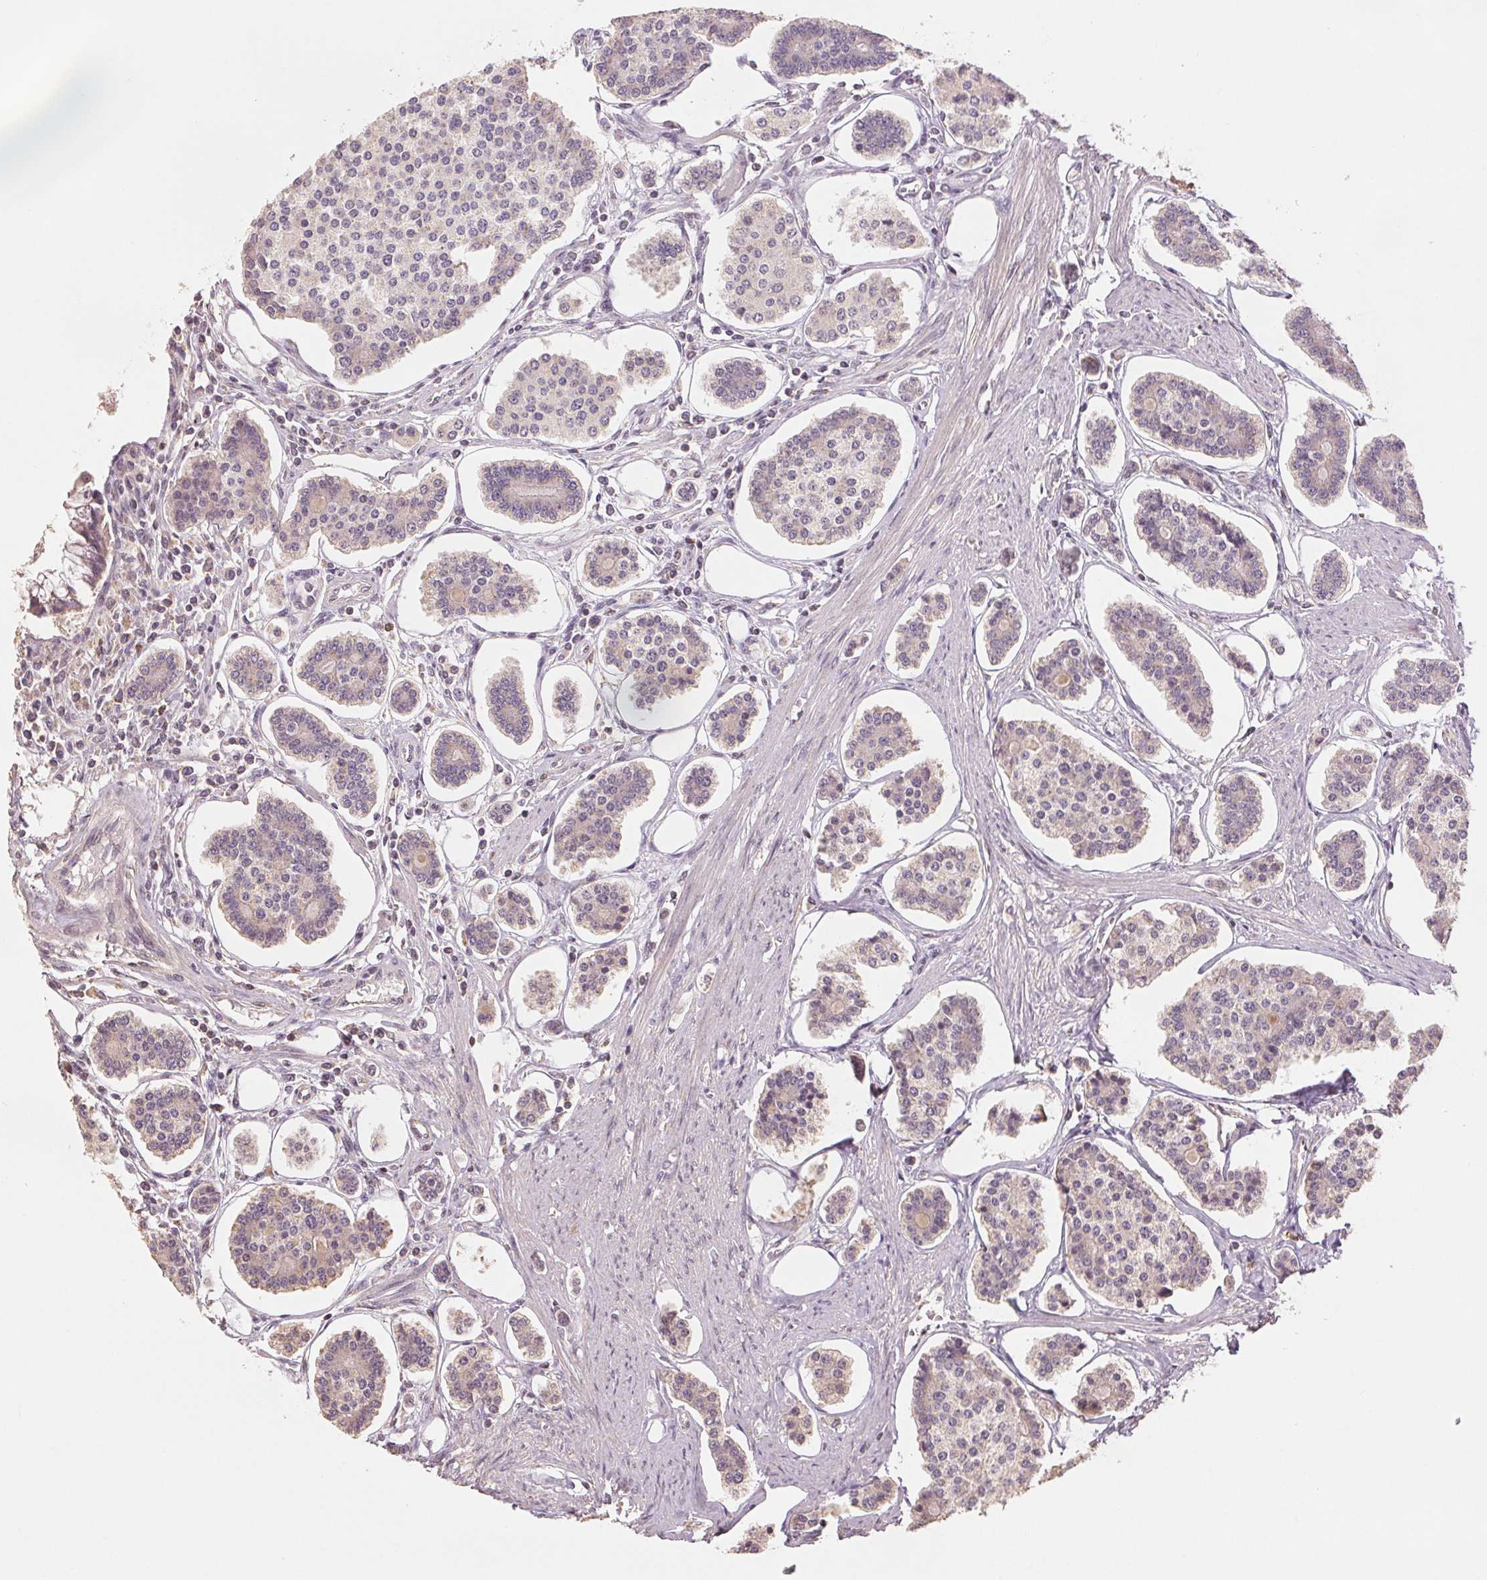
{"staining": {"intensity": "negative", "quantity": "none", "location": "none"}, "tissue": "carcinoid", "cell_type": "Tumor cells", "image_type": "cancer", "snomed": [{"axis": "morphology", "description": "Carcinoid, malignant, NOS"}, {"axis": "topography", "description": "Small intestine"}], "caption": "Image shows no protein expression in tumor cells of carcinoid (malignant) tissue.", "gene": "COX14", "patient": {"sex": "female", "age": 65}}